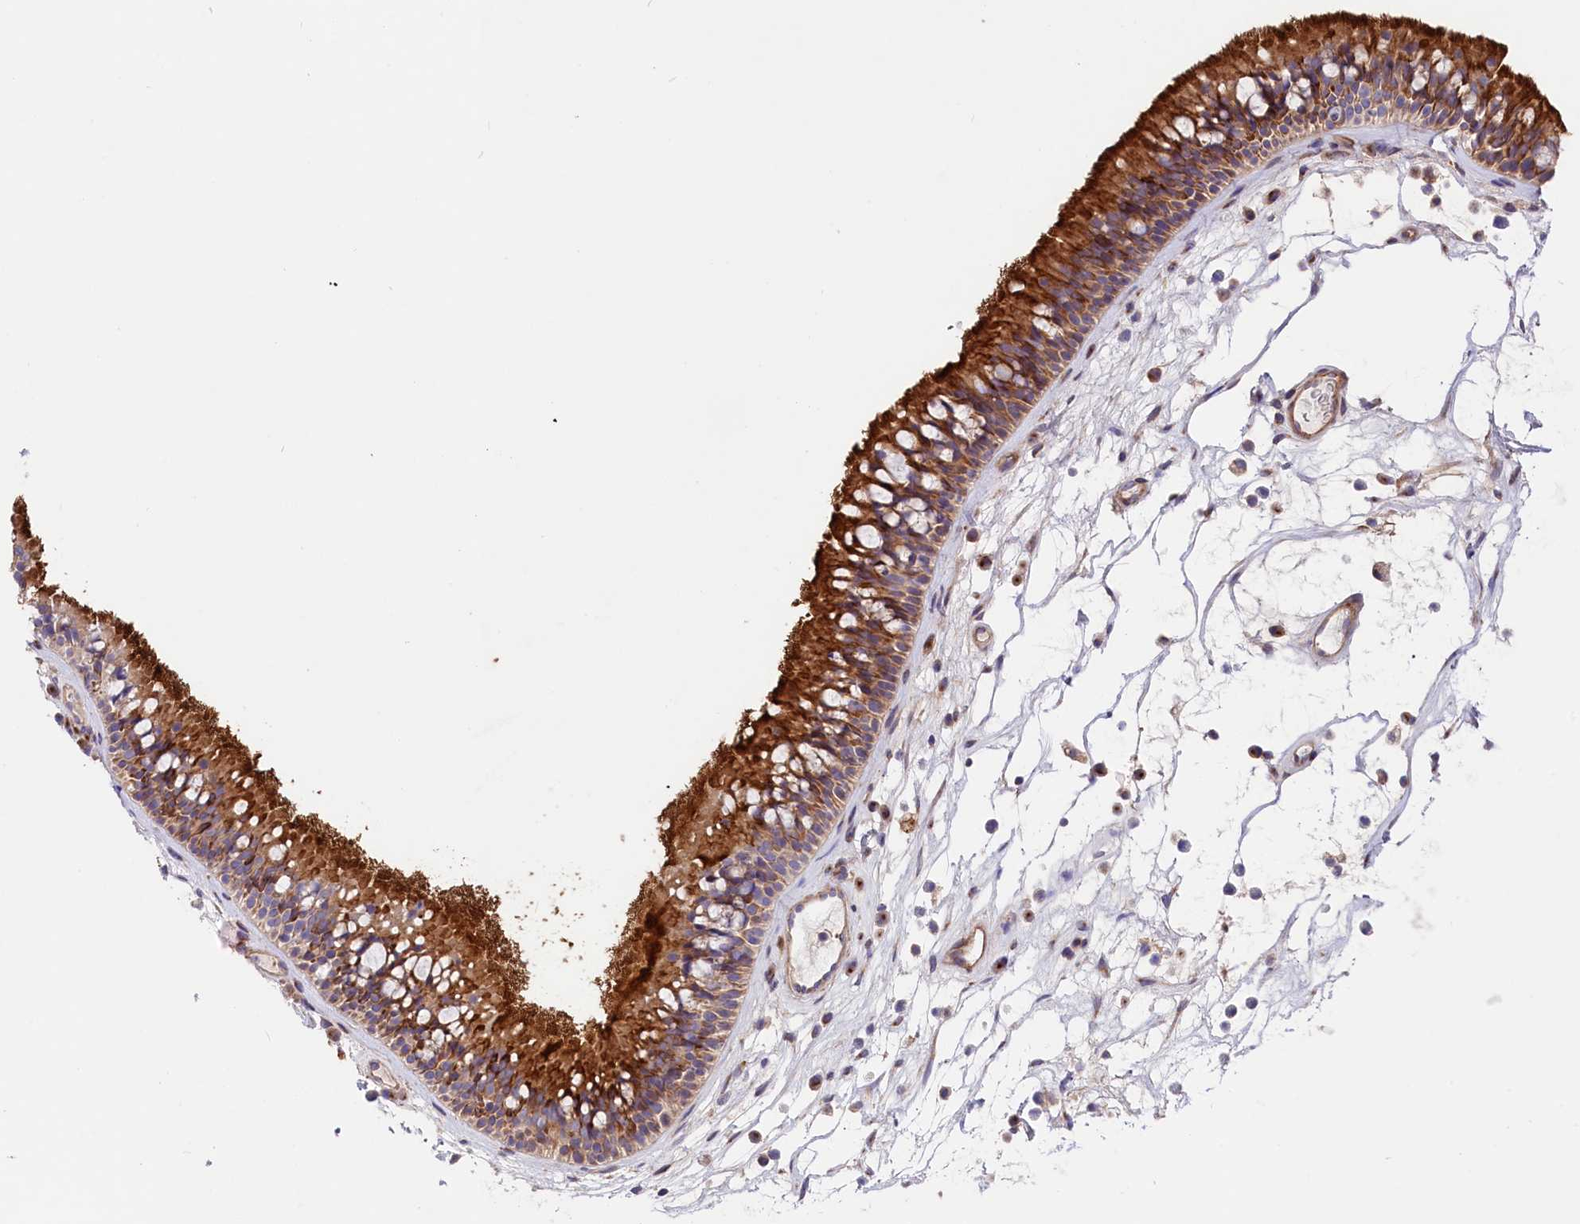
{"staining": {"intensity": "strong", "quantity": ">75%", "location": "cytoplasmic/membranous"}, "tissue": "nasopharynx", "cell_type": "Respiratory epithelial cells", "image_type": "normal", "snomed": [{"axis": "morphology", "description": "Normal tissue, NOS"}, {"axis": "morphology", "description": "Inflammation, NOS"}, {"axis": "morphology", "description": "Malignant melanoma, Metastatic site"}, {"axis": "topography", "description": "Nasopharynx"}], "caption": "An image of nasopharynx stained for a protein reveals strong cytoplasmic/membranous brown staining in respiratory epithelial cells.", "gene": "CD99L2", "patient": {"sex": "male", "age": 70}}